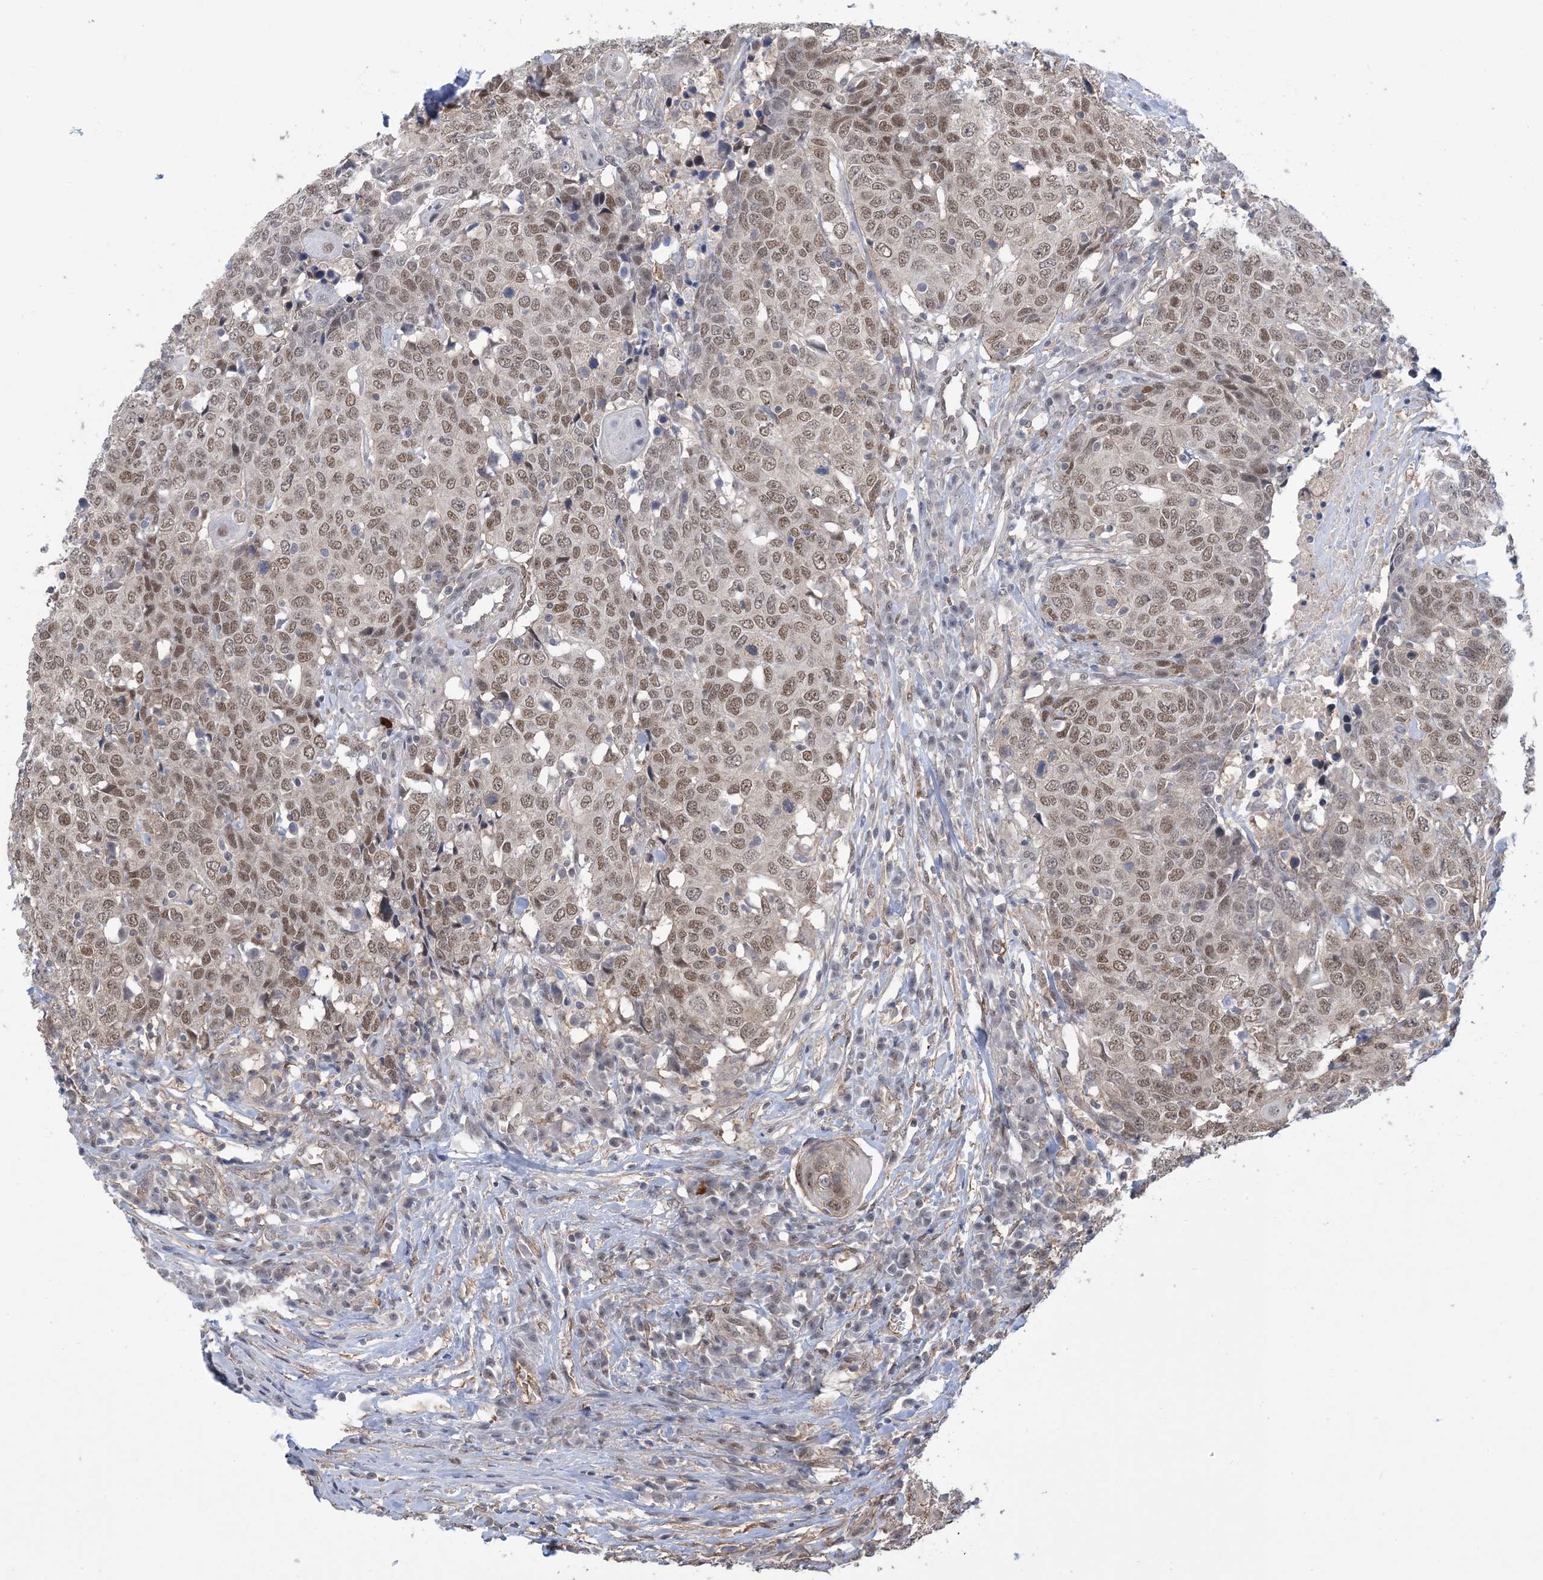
{"staining": {"intensity": "moderate", "quantity": ">75%", "location": "nuclear"}, "tissue": "head and neck cancer", "cell_type": "Tumor cells", "image_type": "cancer", "snomed": [{"axis": "morphology", "description": "Squamous cell carcinoma, NOS"}, {"axis": "topography", "description": "Head-Neck"}], "caption": "Immunohistochemical staining of human head and neck squamous cell carcinoma displays medium levels of moderate nuclear protein staining in about >75% of tumor cells.", "gene": "ZNF8", "patient": {"sex": "male", "age": 66}}